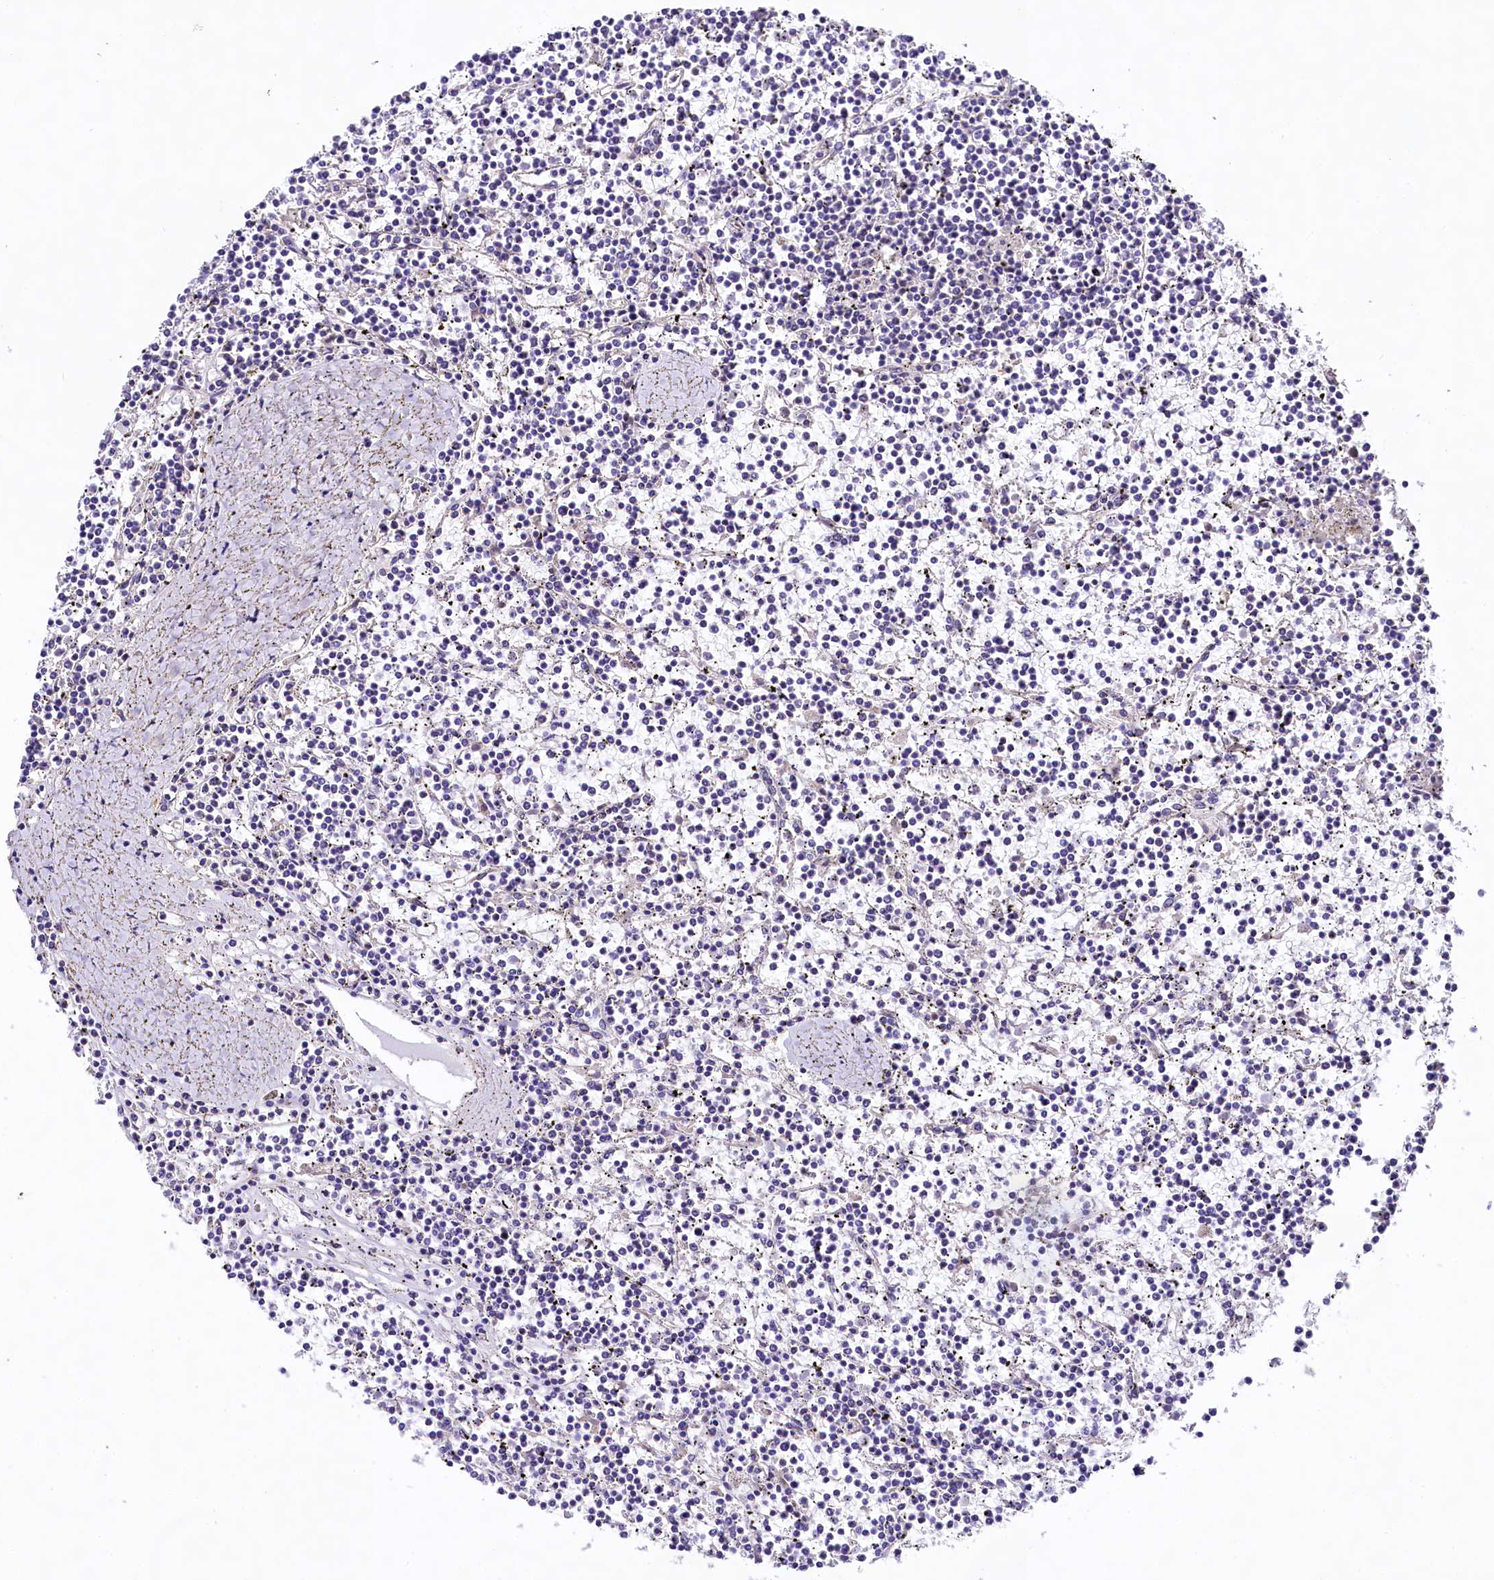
{"staining": {"intensity": "negative", "quantity": "none", "location": "none"}, "tissue": "lymphoma", "cell_type": "Tumor cells", "image_type": "cancer", "snomed": [{"axis": "morphology", "description": "Malignant lymphoma, non-Hodgkin's type, Low grade"}, {"axis": "topography", "description": "Spleen"}], "caption": "The photomicrograph demonstrates no significant expression in tumor cells of lymphoma.", "gene": "VPS11", "patient": {"sex": "female", "age": 19}}